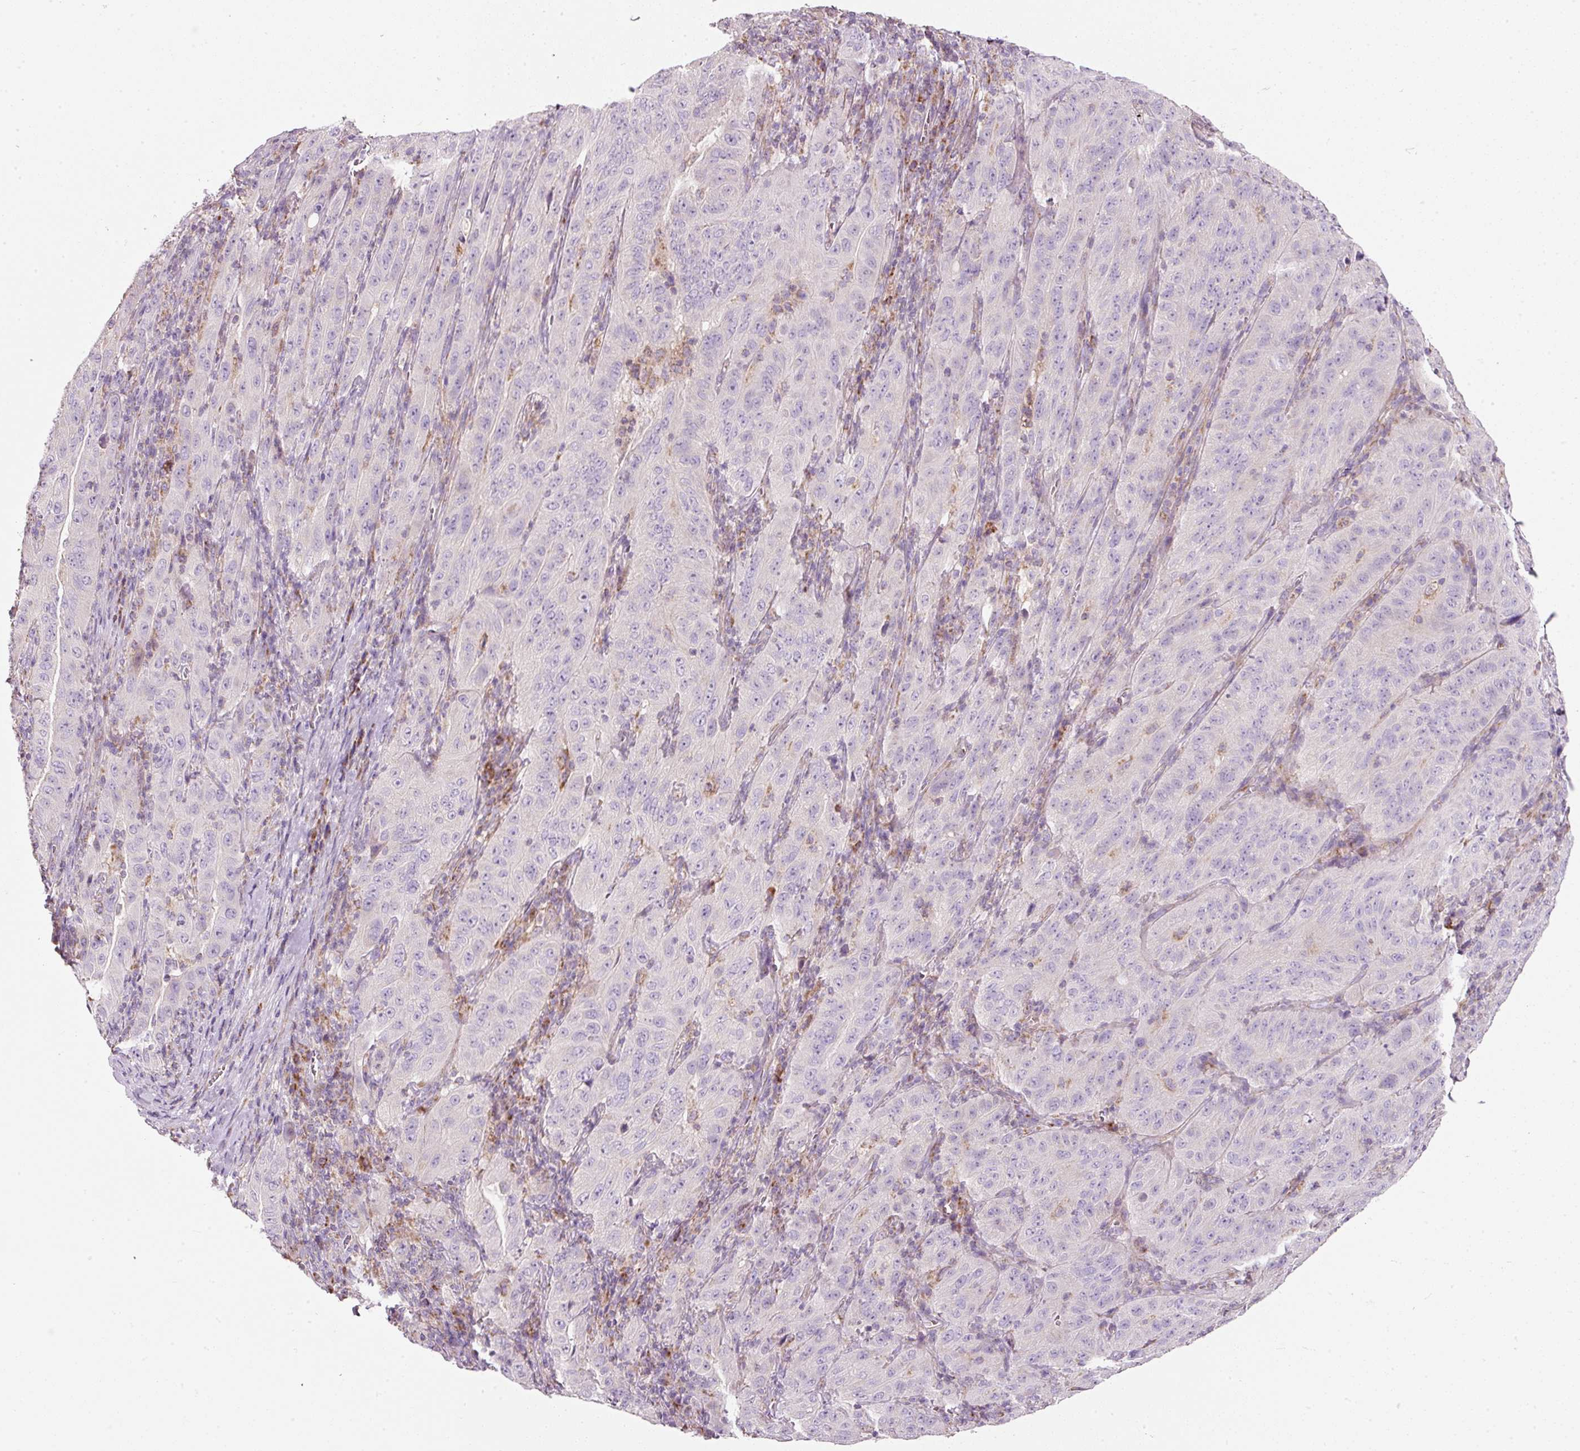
{"staining": {"intensity": "negative", "quantity": "none", "location": "none"}, "tissue": "pancreatic cancer", "cell_type": "Tumor cells", "image_type": "cancer", "snomed": [{"axis": "morphology", "description": "Adenocarcinoma, NOS"}, {"axis": "topography", "description": "Pancreas"}], "caption": "IHC micrograph of neoplastic tissue: human pancreatic cancer stained with DAB (3,3'-diaminobenzidine) displays no significant protein positivity in tumor cells.", "gene": "NDUFA1", "patient": {"sex": "male", "age": 63}}